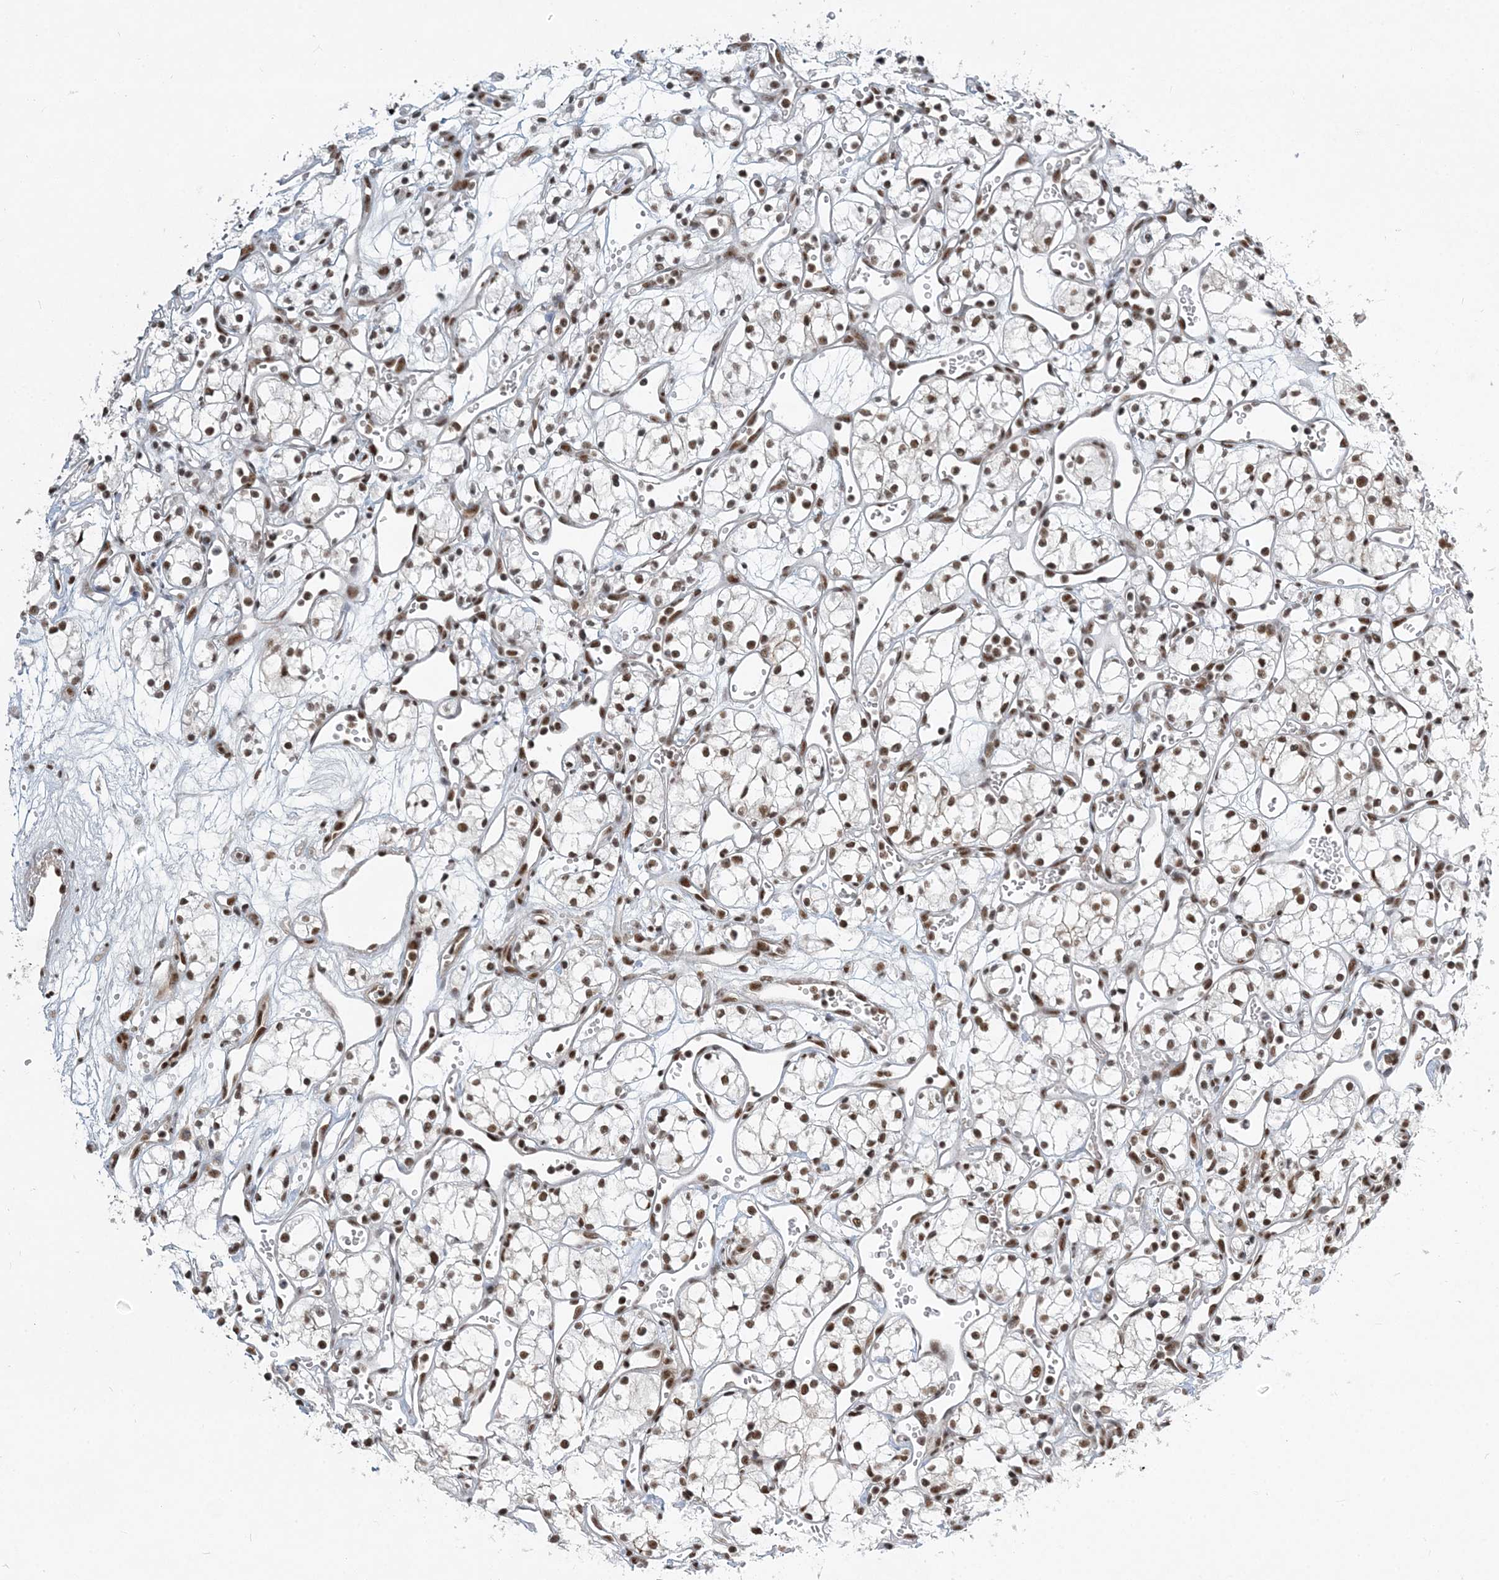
{"staining": {"intensity": "strong", "quantity": ">75%", "location": "nuclear"}, "tissue": "renal cancer", "cell_type": "Tumor cells", "image_type": "cancer", "snomed": [{"axis": "morphology", "description": "Adenocarcinoma, NOS"}, {"axis": "topography", "description": "Kidney"}], "caption": "Brown immunohistochemical staining in human renal adenocarcinoma demonstrates strong nuclear positivity in about >75% of tumor cells.", "gene": "PLRG1", "patient": {"sex": "male", "age": 59}}